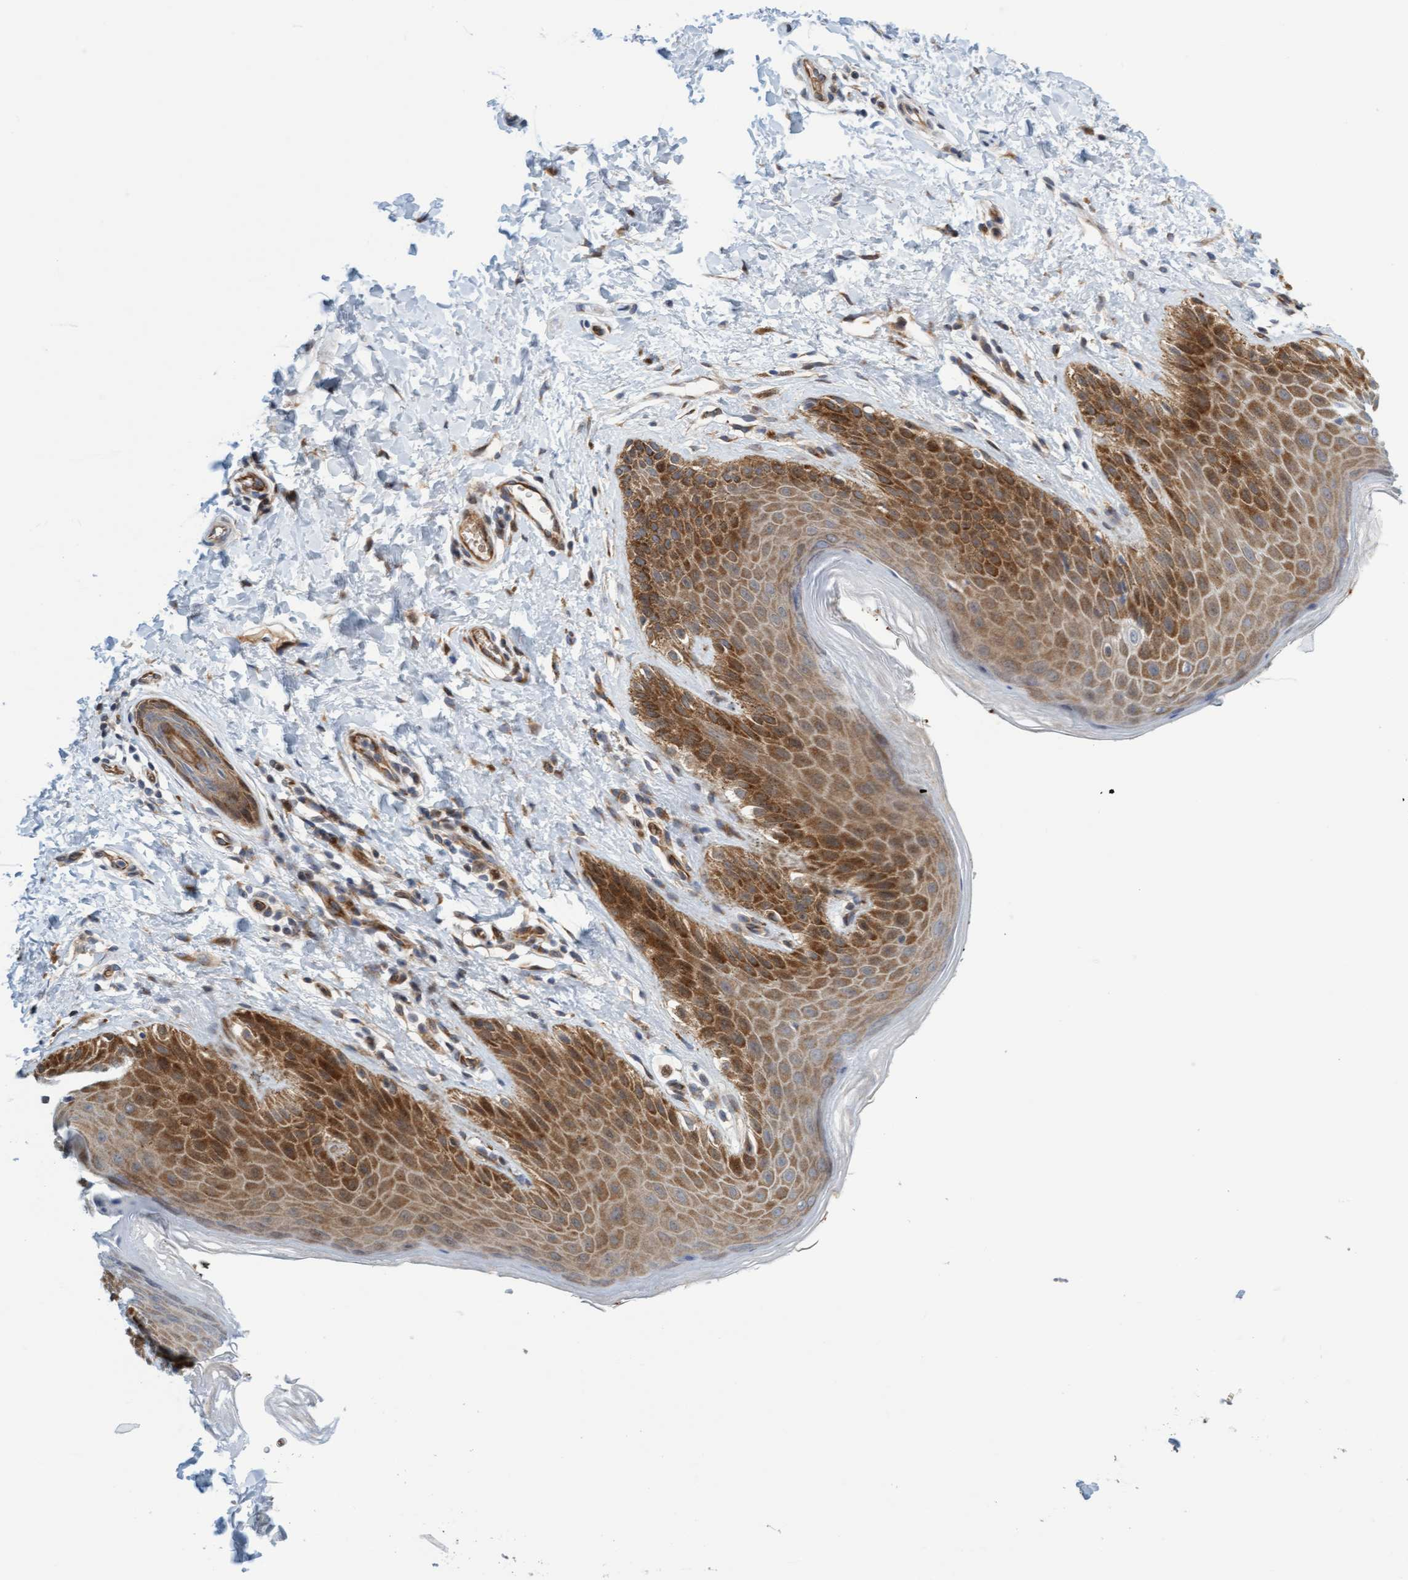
{"staining": {"intensity": "moderate", "quantity": ">75%", "location": "cytoplasmic/membranous"}, "tissue": "skin", "cell_type": "Epidermal cells", "image_type": "normal", "snomed": [{"axis": "morphology", "description": "Normal tissue, NOS"}, {"axis": "topography", "description": "Anal"}, {"axis": "topography", "description": "Peripheral nerve tissue"}], "caption": "Immunohistochemical staining of unremarkable skin displays medium levels of moderate cytoplasmic/membranous expression in about >75% of epidermal cells. Nuclei are stained in blue.", "gene": "EIF4EBP1", "patient": {"sex": "male", "age": 44}}